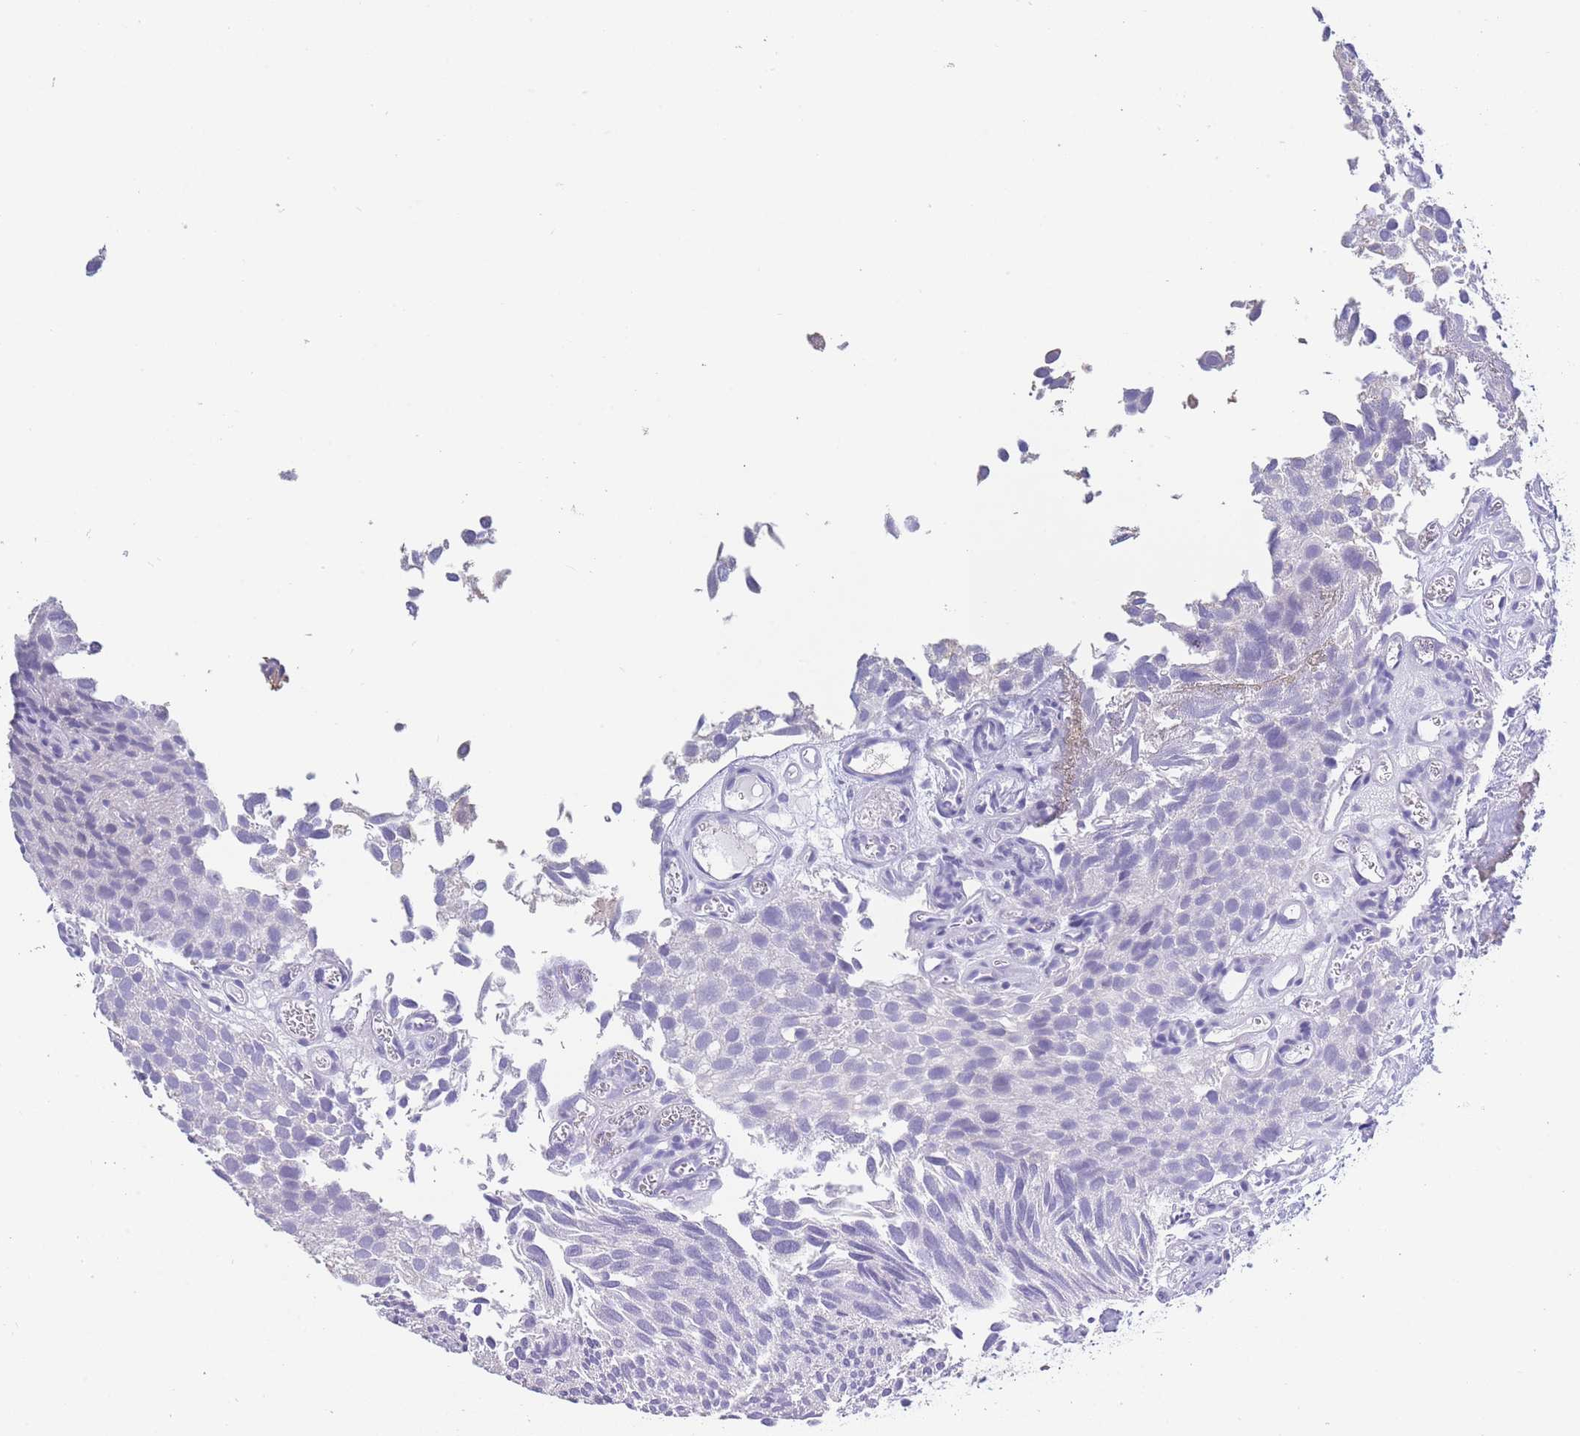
{"staining": {"intensity": "negative", "quantity": "none", "location": "none"}, "tissue": "urothelial cancer", "cell_type": "Tumor cells", "image_type": "cancer", "snomed": [{"axis": "morphology", "description": "Urothelial carcinoma, Low grade"}, {"axis": "topography", "description": "Urinary bladder"}], "caption": "Histopathology image shows no protein staining in tumor cells of urothelial cancer tissue.", "gene": "CD37", "patient": {"sex": "male", "age": 88}}